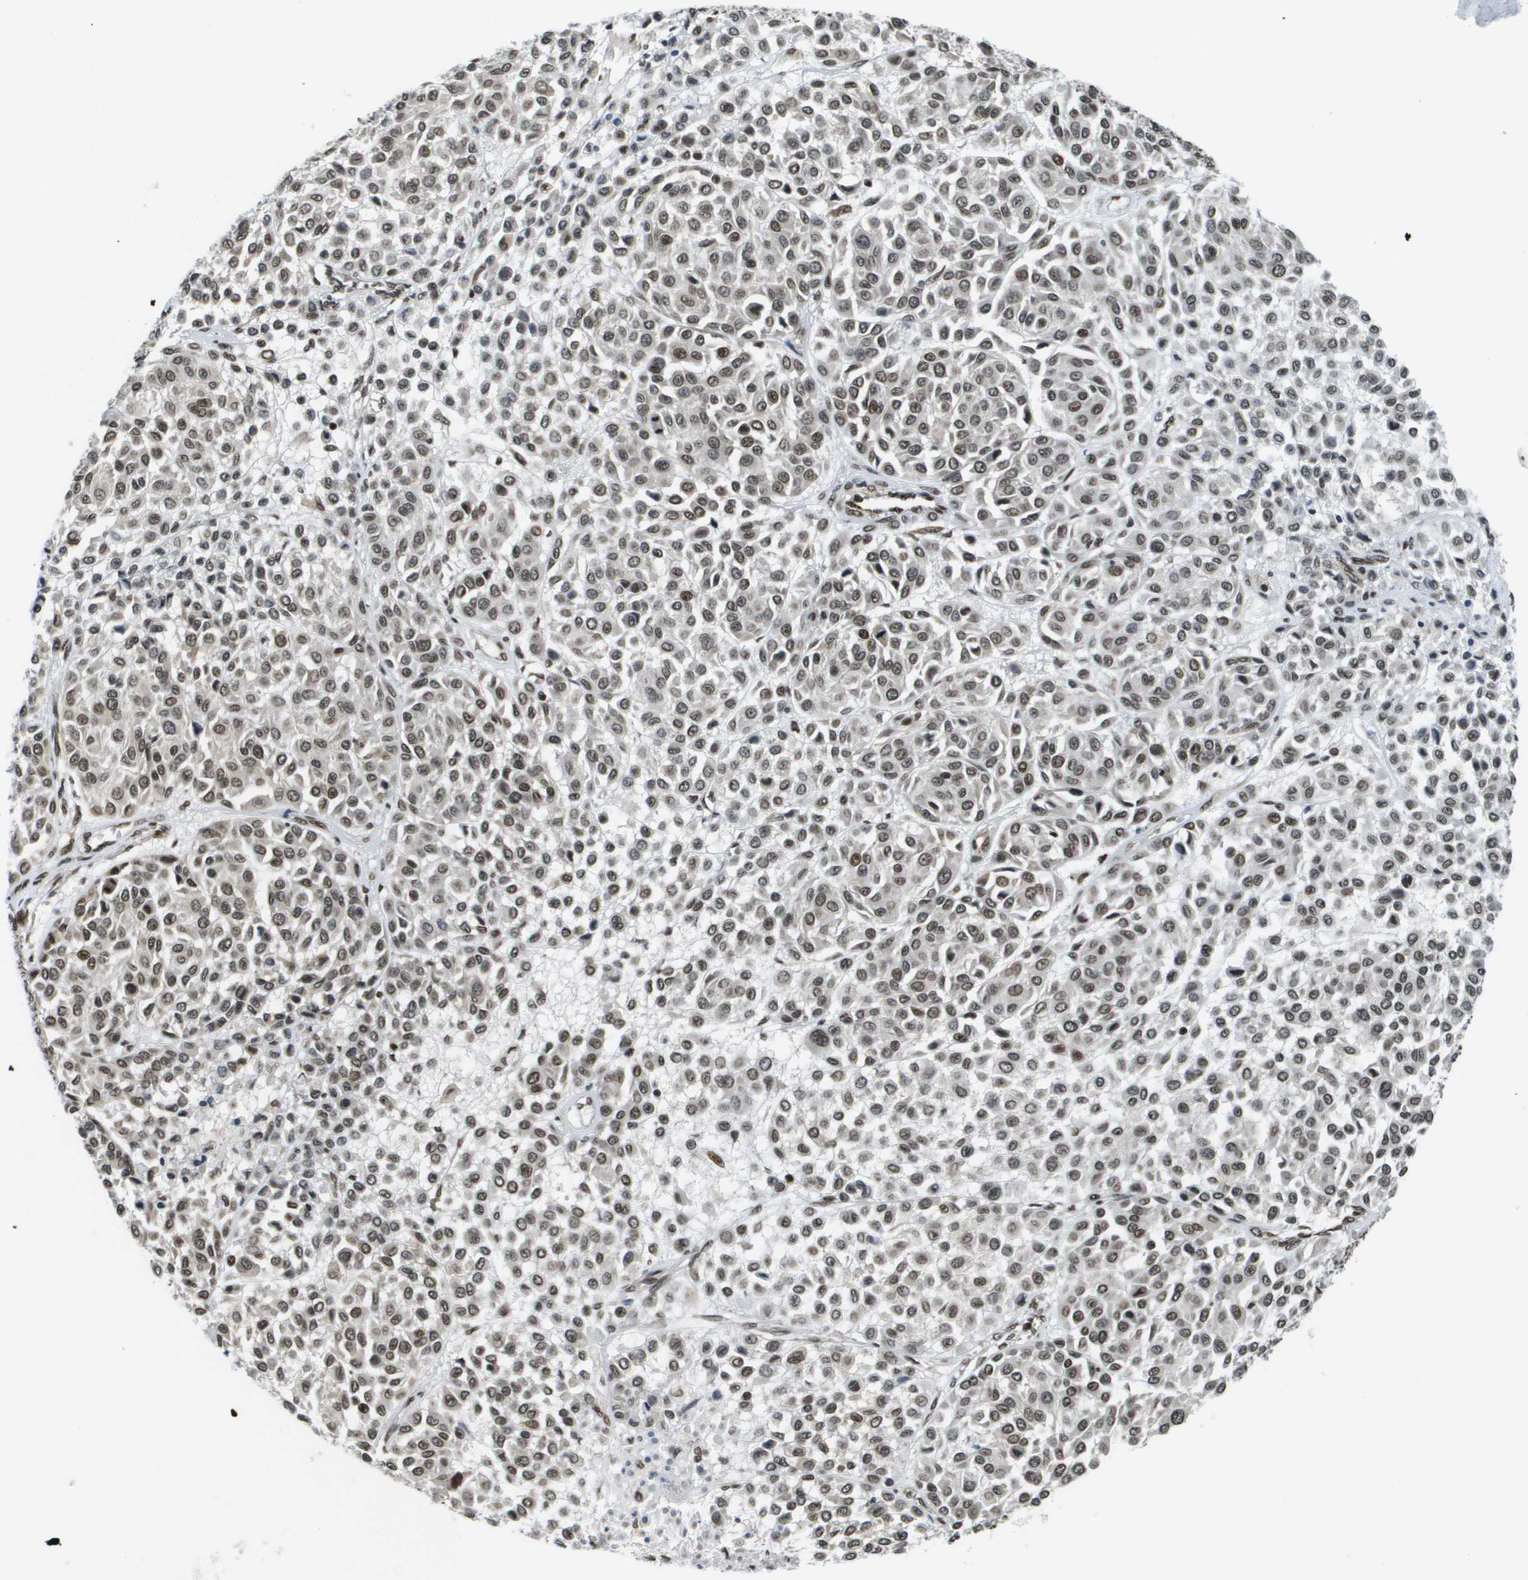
{"staining": {"intensity": "moderate", "quantity": ">75%", "location": "nuclear"}, "tissue": "melanoma", "cell_type": "Tumor cells", "image_type": "cancer", "snomed": [{"axis": "morphology", "description": "Malignant melanoma, Metastatic site"}, {"axis": "topography", "description": "Soft tissue"}], "caption": "This is a micrograph of immunohistochemistry (IHC) staining of malignant melanoma (metastatic site), which shows moderate expression in the nuclear of tumor cells.", "gene": "RECQL4", "patient": {"sex": "male", "age": 41}}